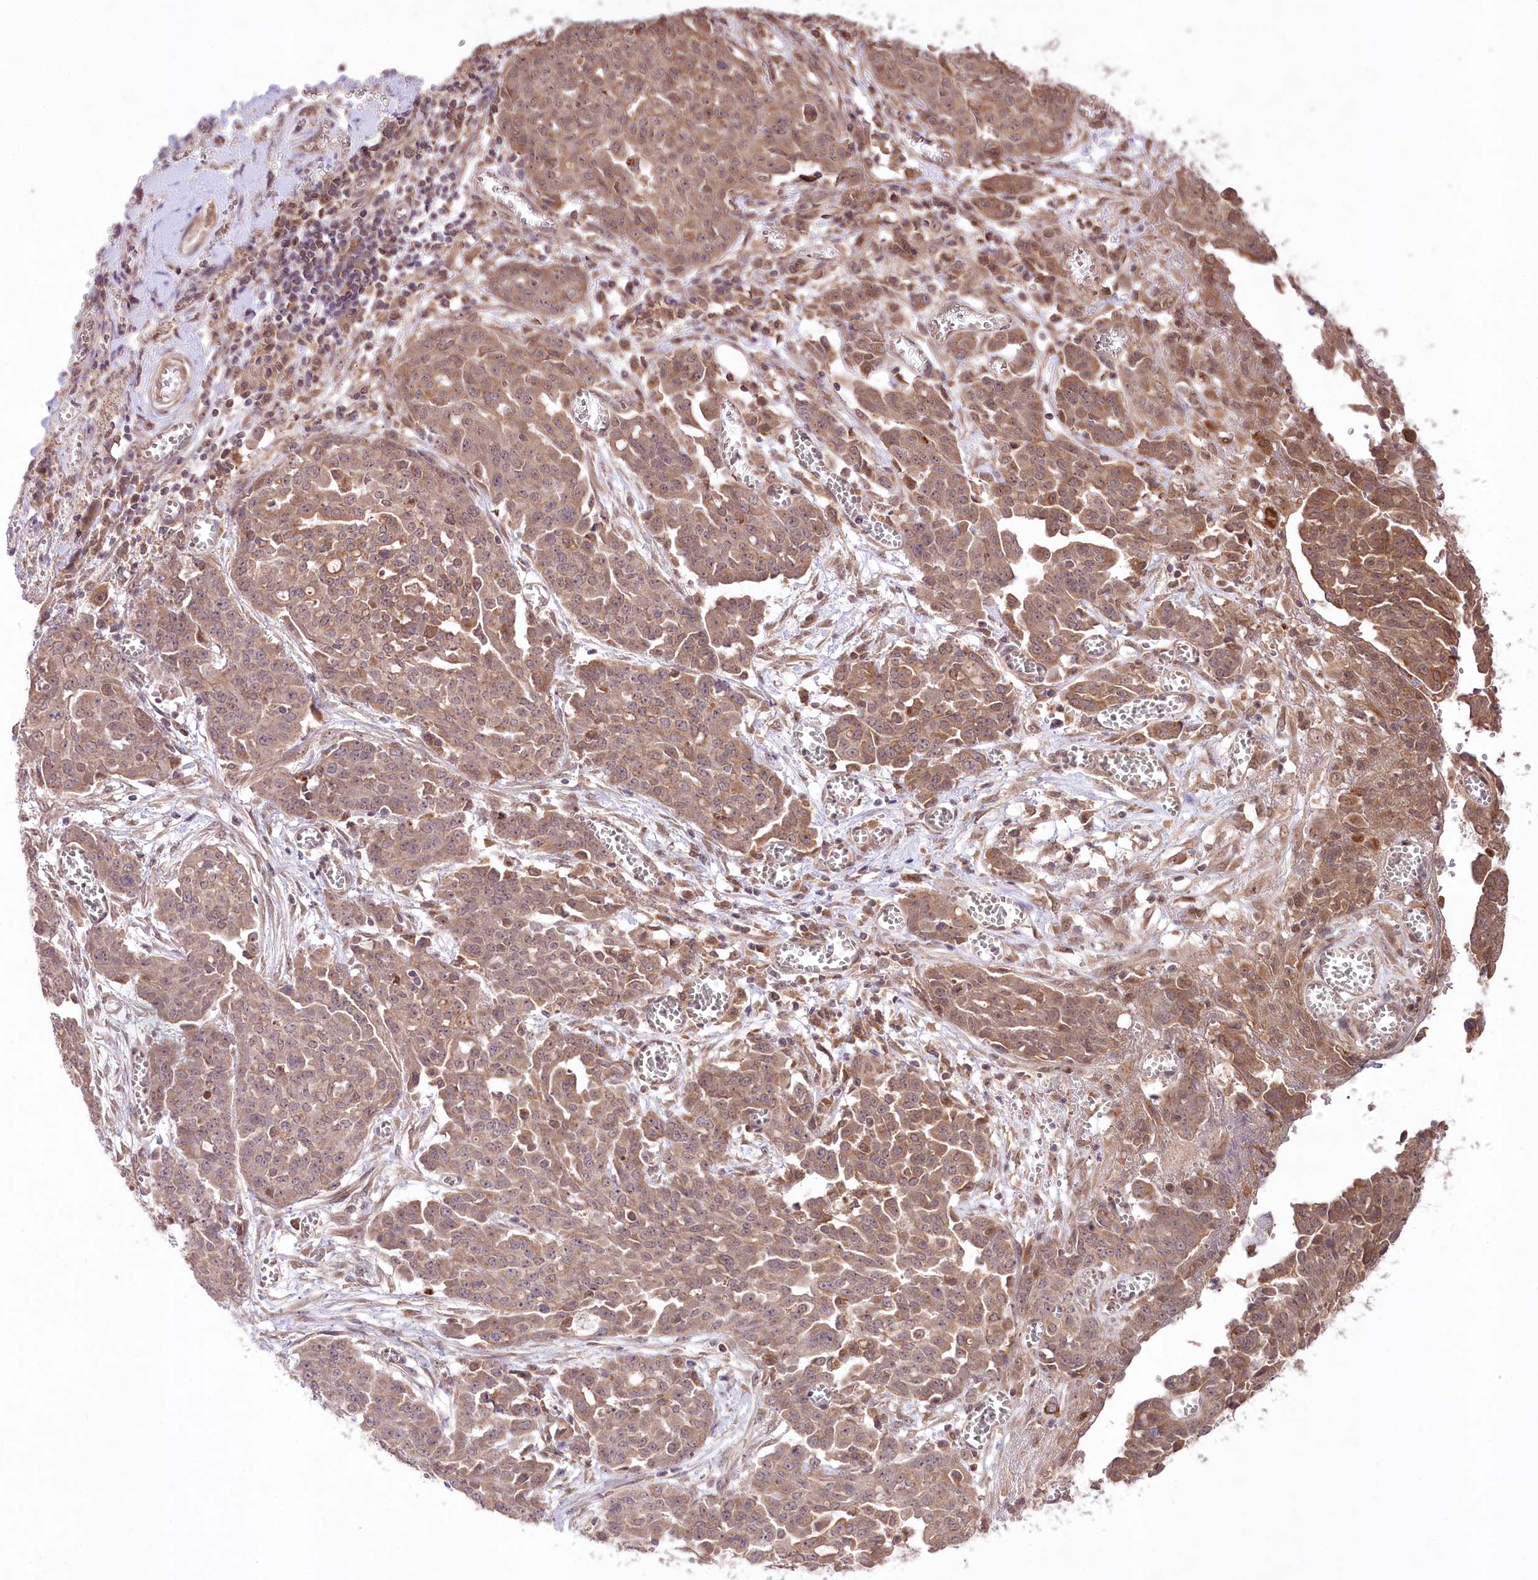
{"staining": {"intensity": "moderate", "quantity": ">75%", "location": "cytoplasmic/membranous,nuclear"}, "tissue": "ovarian cancer", "cell_type": "Tumor cells", "image_type": "cancer", "snomed": [{"axis": "morphology", "description": "Cystadenocarcinoma, serous, NOS"}, {"axis": "topography", "description": "Soft tissue"}, {"axis": "topography", "description": "Ovary"}], "caption": "Protein positivity by immunohistochemistry (IHC) reveals moderate cytoplasmic/membranous and nuclear staining in about >75% of tumor cells in serous cystadenocarcinoma (ovarian).", "gene": "HELT", "patient": {"sex": "female", "age": 57}}